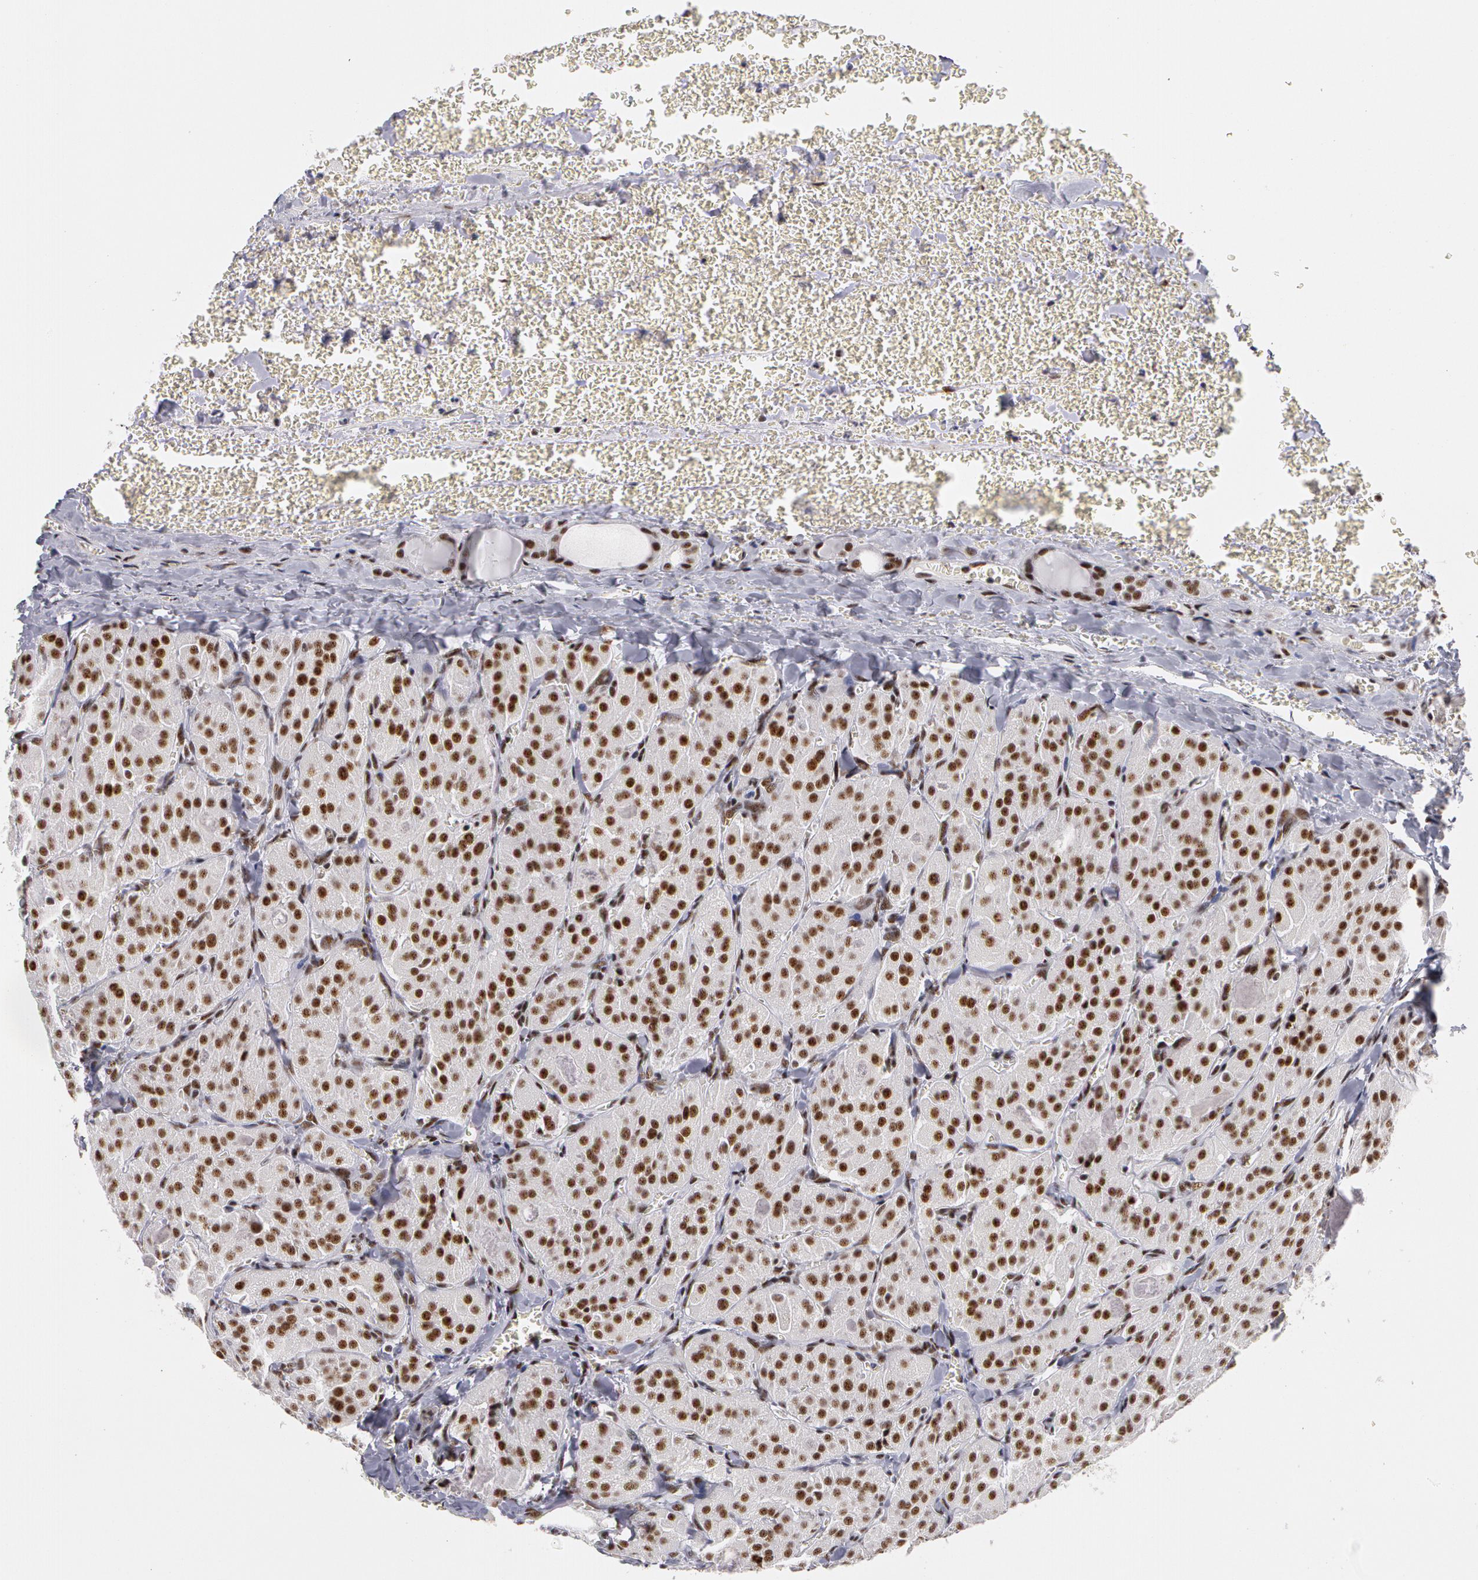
{"staining": {"intensity": "strong", "quantity": ">75%", "location": "nuclear"}, "tissue": "thyroid cancer", "cell_type": "Tumor cells", "image_type": "cancer", "snomed": [{"axis": "morphology", "description": "Carcinoma, NOS"}, {"axis": "topography", "description": "Thyroid gland"}], "caption": "An image of carcinoma (thyroid) stained for a protein shows strong nuclear brown staining in tumor cells. The staining is performed using DAB (3,3'-diaminobenzidine) brown chromogen to label protein expression. The nuclei are counter-stained blue using hematoxylin.", "gene": "PNN", "patient": {"sex": "male", "age": 76}}